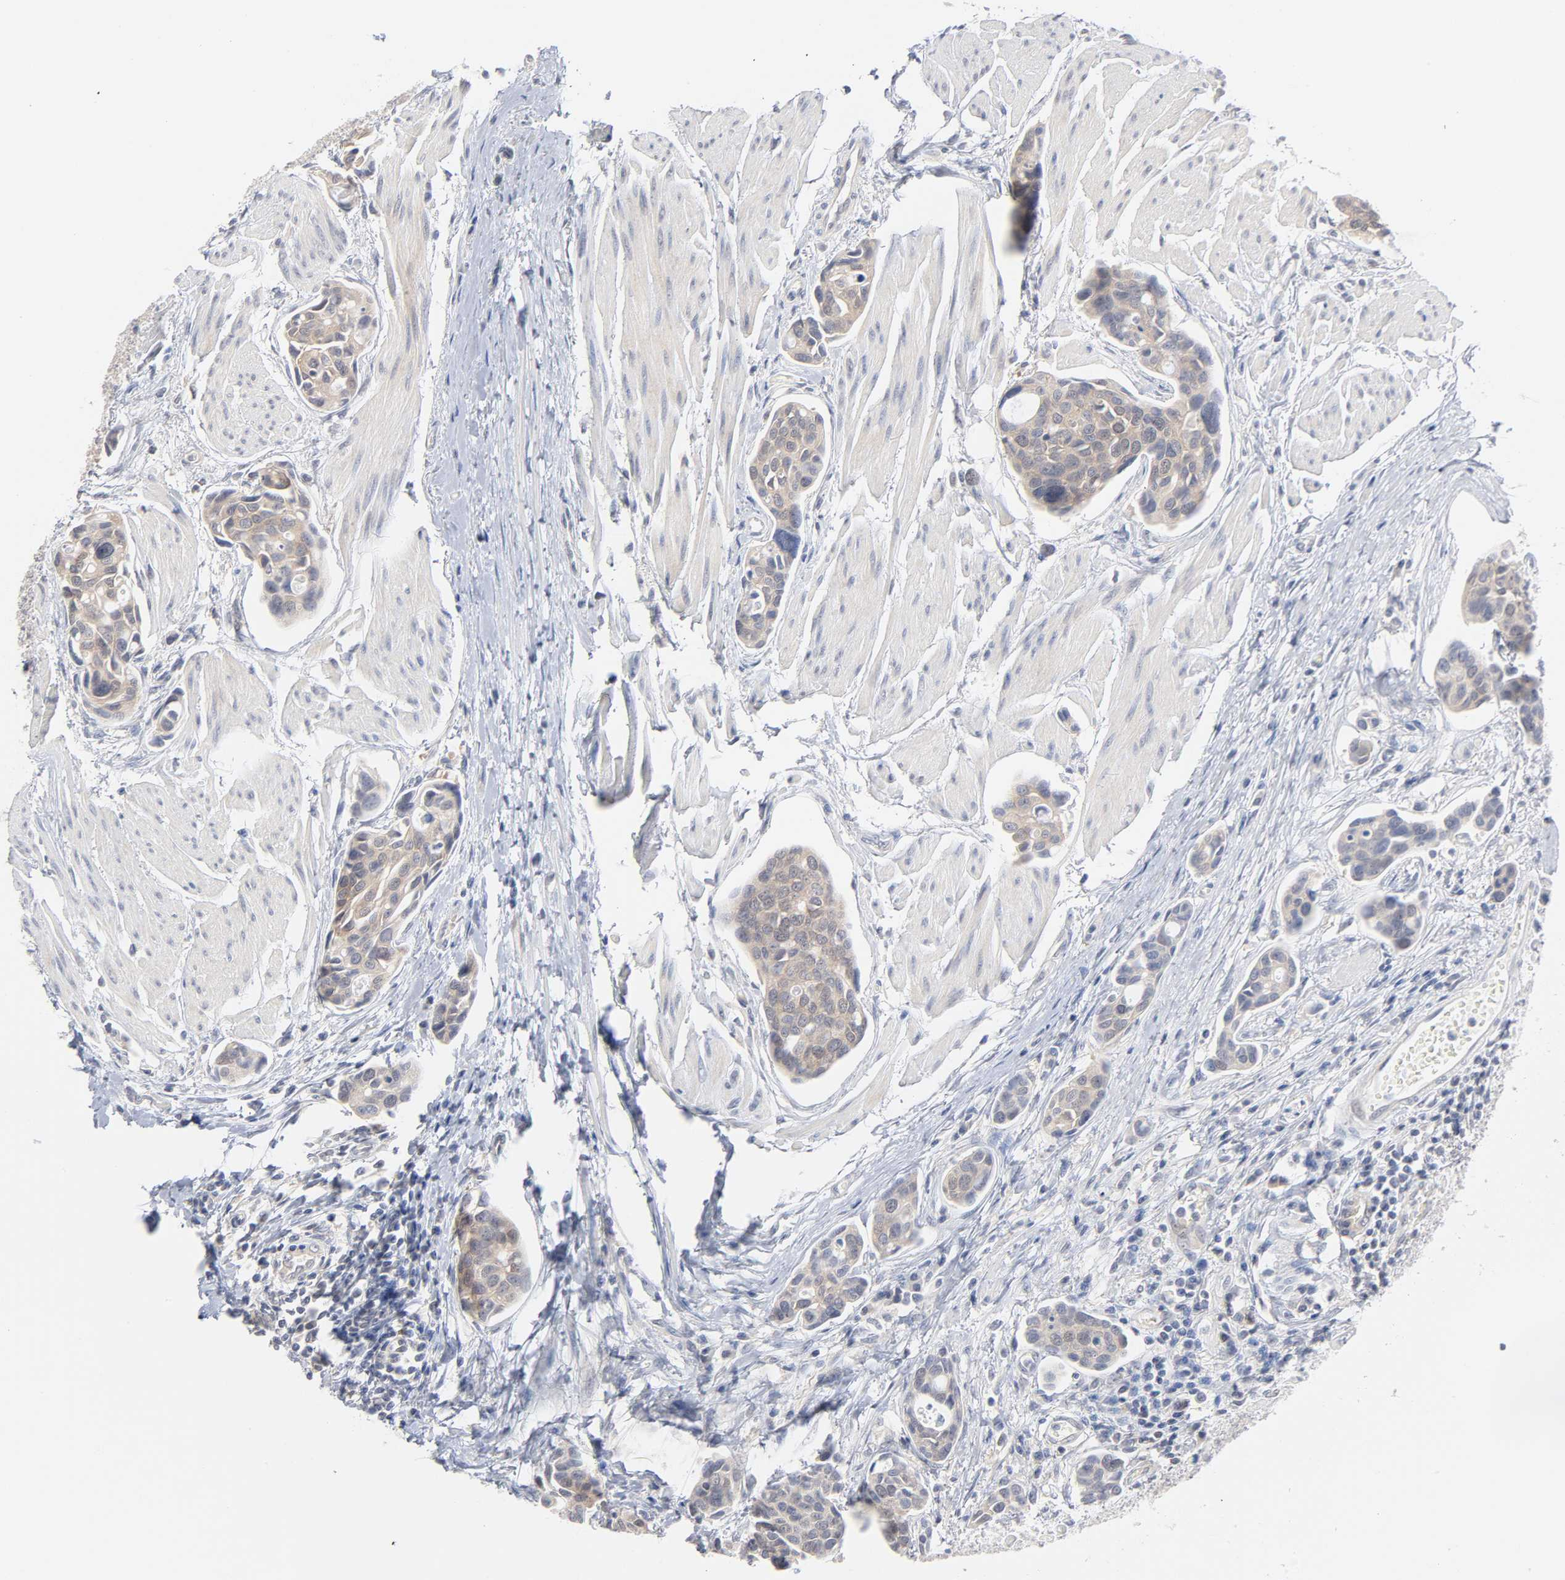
{"staining": {"intensity": "negative", "quantity": "none", "location": "none"}, "tissue": "urothelial cancer", "cell_type": "Tumor cells", "image_type": "cancer", "snomed": [{"axis": "morphology", "description": "Urothelial carcinoma, High grade"}, {"axis": "topography", "description": "Urinary bladder"}], "caption": "The histopathology image displays no significant expression in tumor cells of urothelial carcinoma (high-grade). (DAB immunohistochemistry with hematoxylin counter stain).", "gene": "UBL4A", "patient": {"sex": "male", "age": 78}}